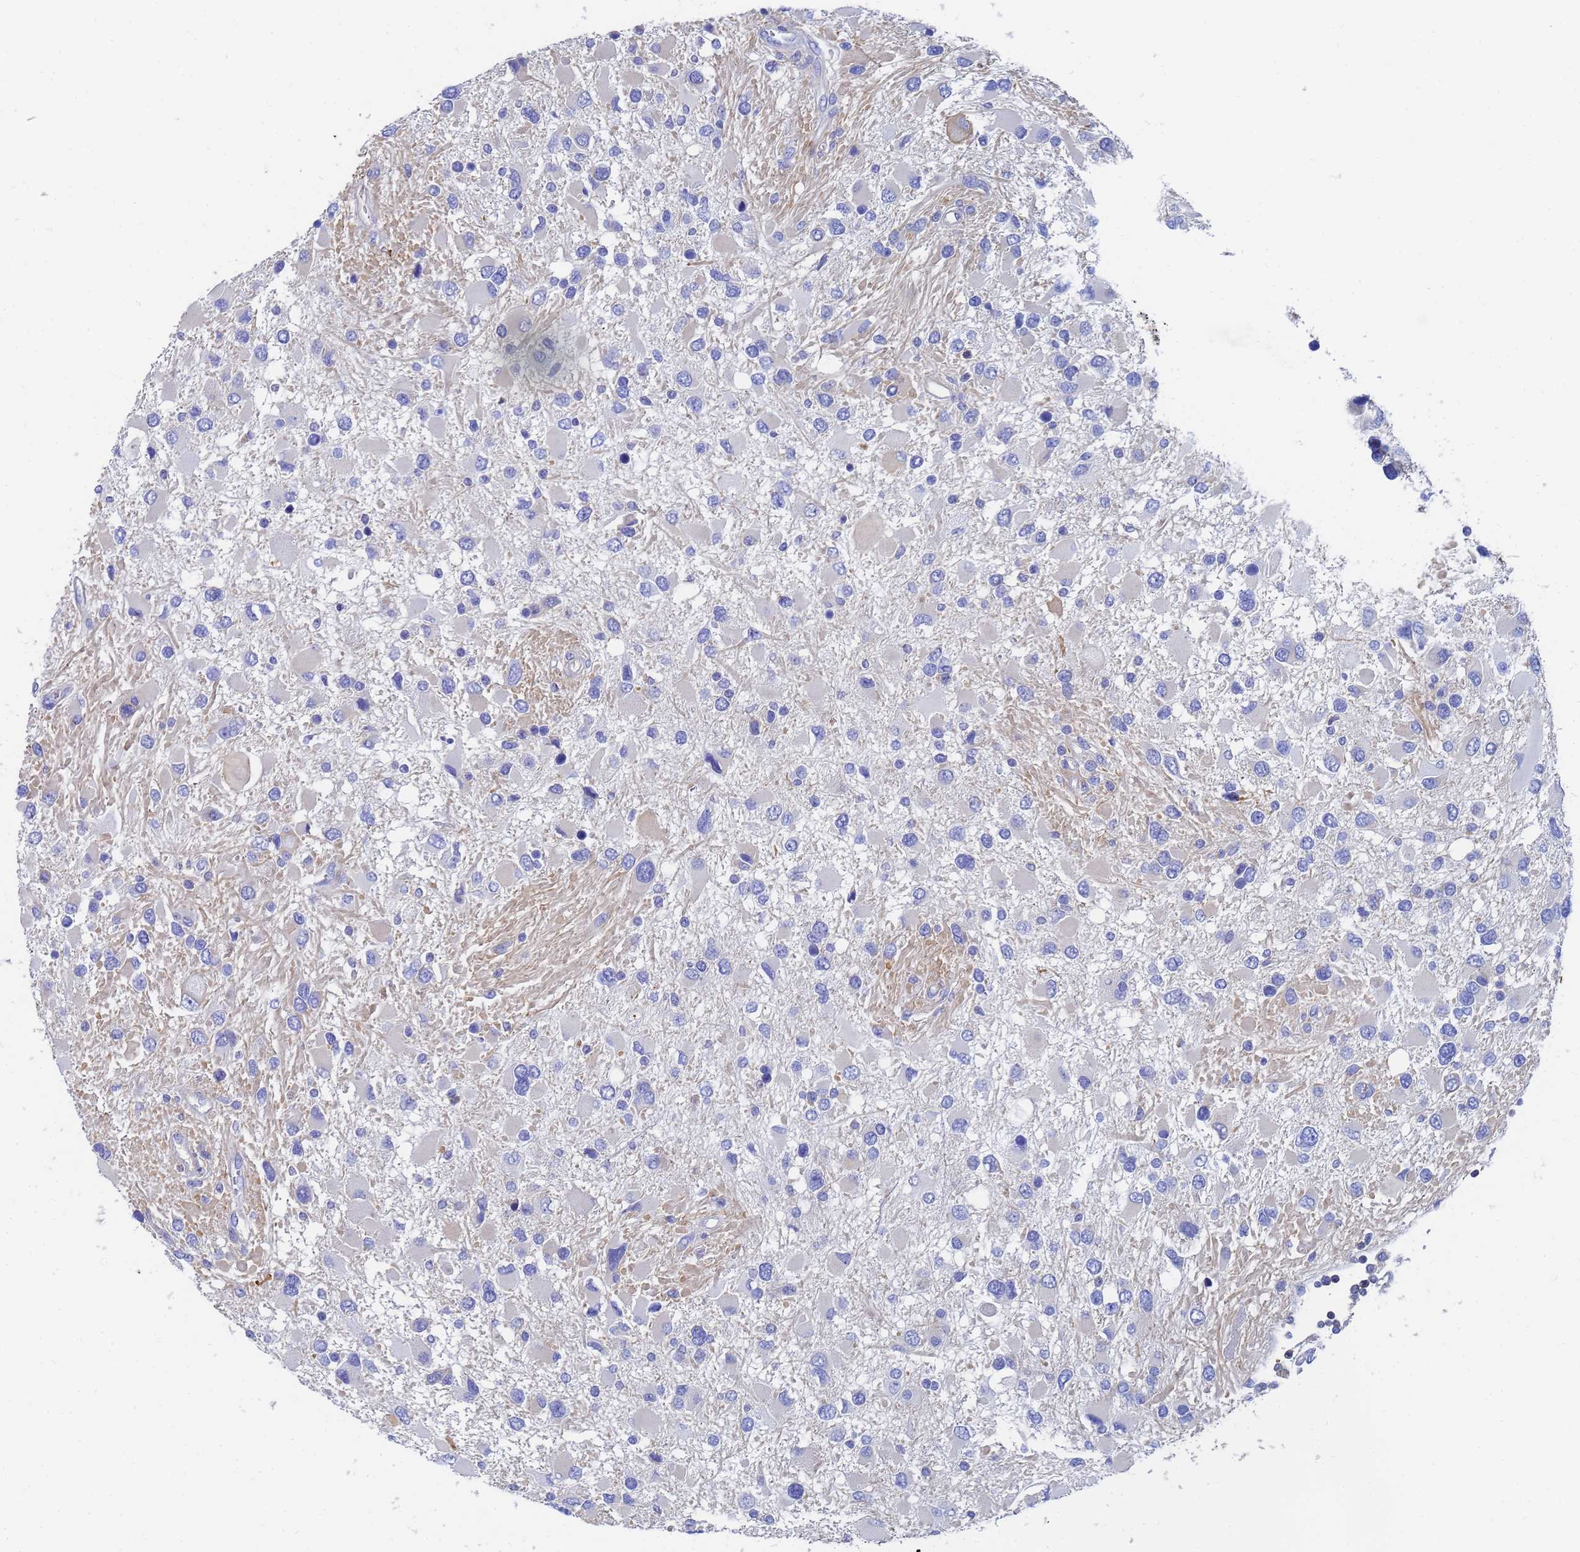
{"staining": {"intensity": "negative", "quantity": "none", "location": "none"}, "tissue": "glioma", "cell_type": "Tumor cells", "image_type": "cancer", "snomed": [{"axis": "morphology", "description": "Glioma, malignant, High grade"}, {"axis": "topography", "description": "Brain"}], "caption": "The micrograph exhibits no significant staining in tumor cells of glioma.", "gene": "GCHFR", "patient": {"sex": "male", "age": 53}}